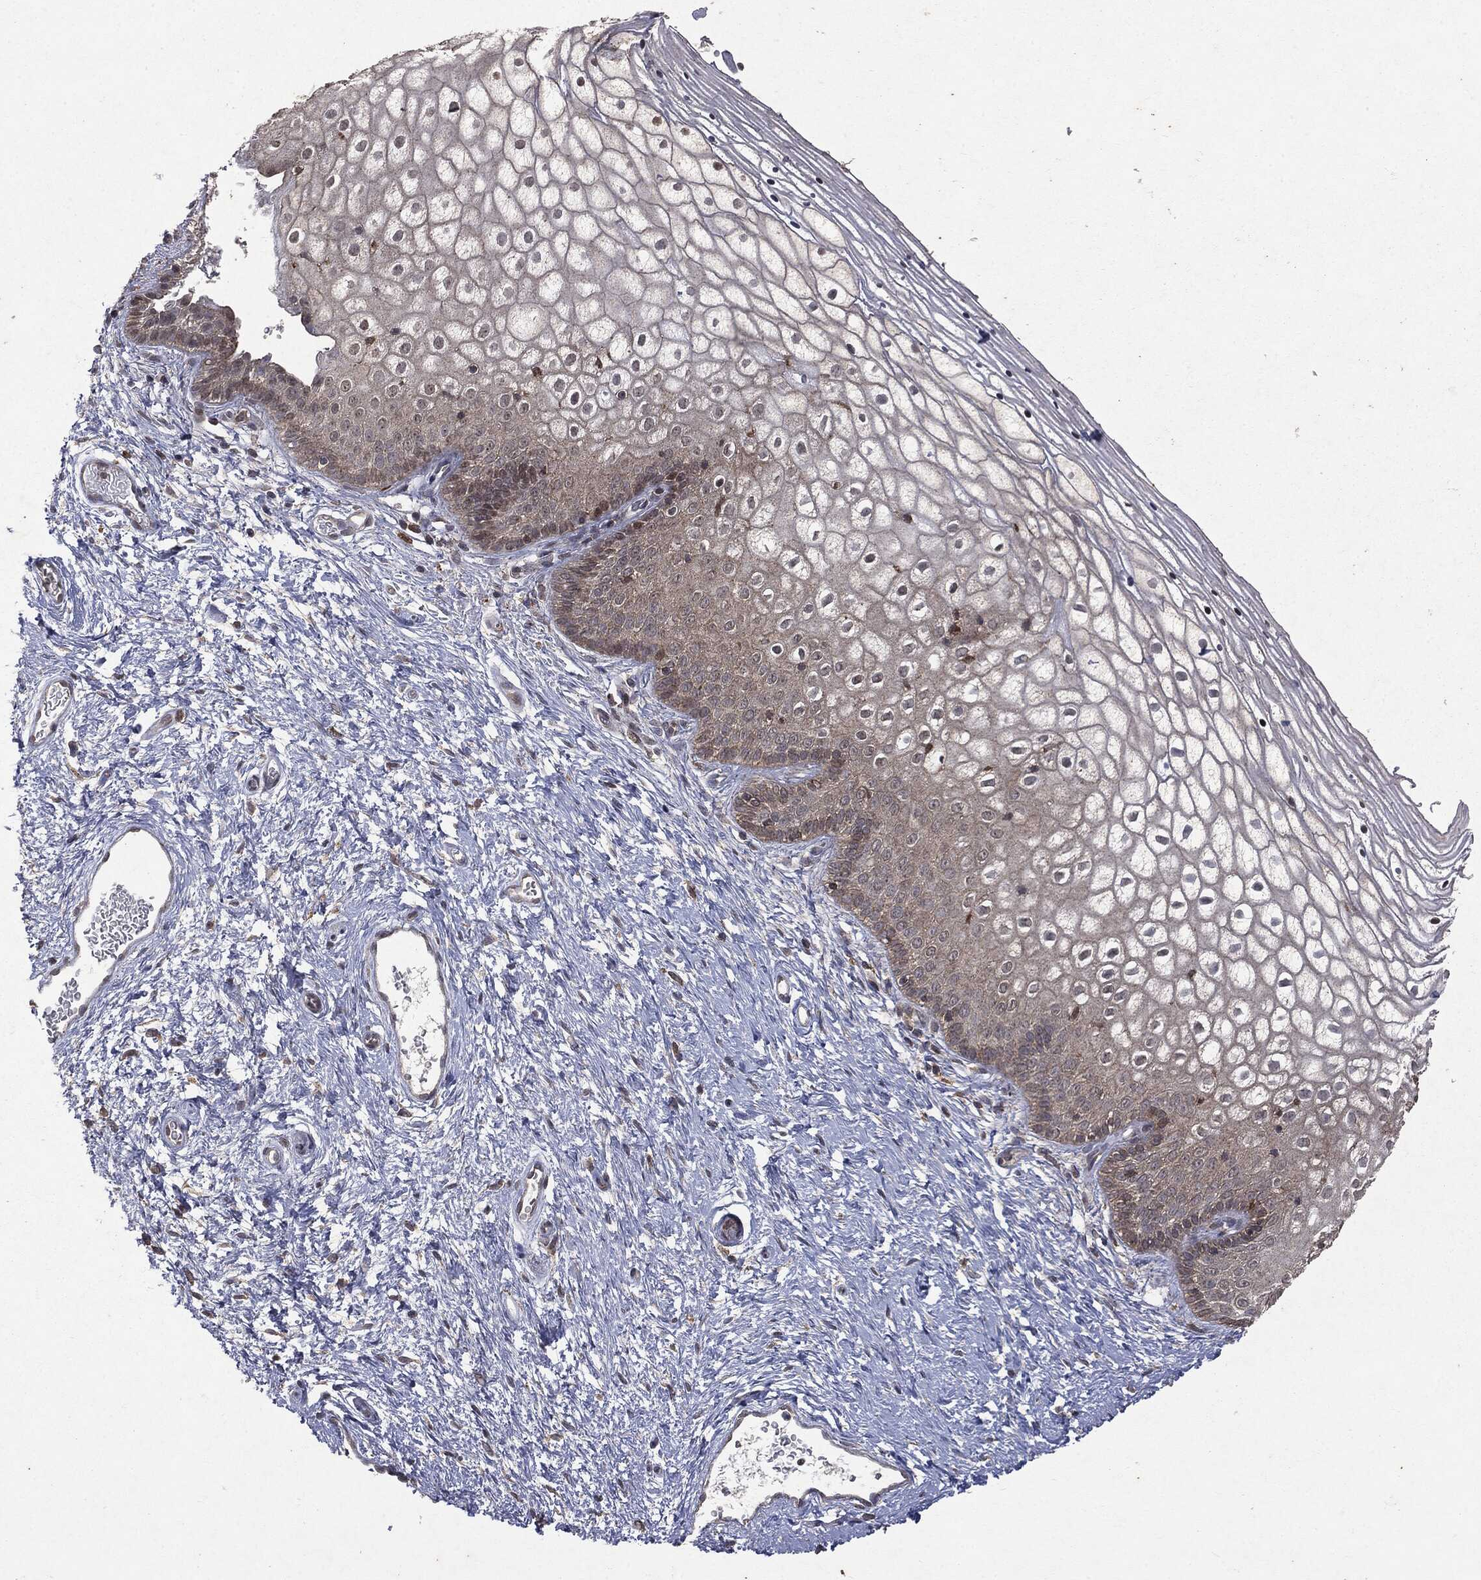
{"staining": {"intensity": "strong", "quantity": "<25%", "location": "cytoplasmic/membranous,nuclear"}, "tissue": "vagina", "cell_type": "Squamous epithelial cells", "image_type": "normal", "snomed": [{"axis": "morphology", "description": "Normal tissue, NOS"}, {"axis": "topography", "description": "Vagina"}], "caption": "Squamous epithelial cells reveal medium levels of strong cytoplasmic/membranous,nuclear staining in approximately <25% of cells in benign human vagina.", "gene": "PTEN", "patient": {"sex": "female", "age": 32}}